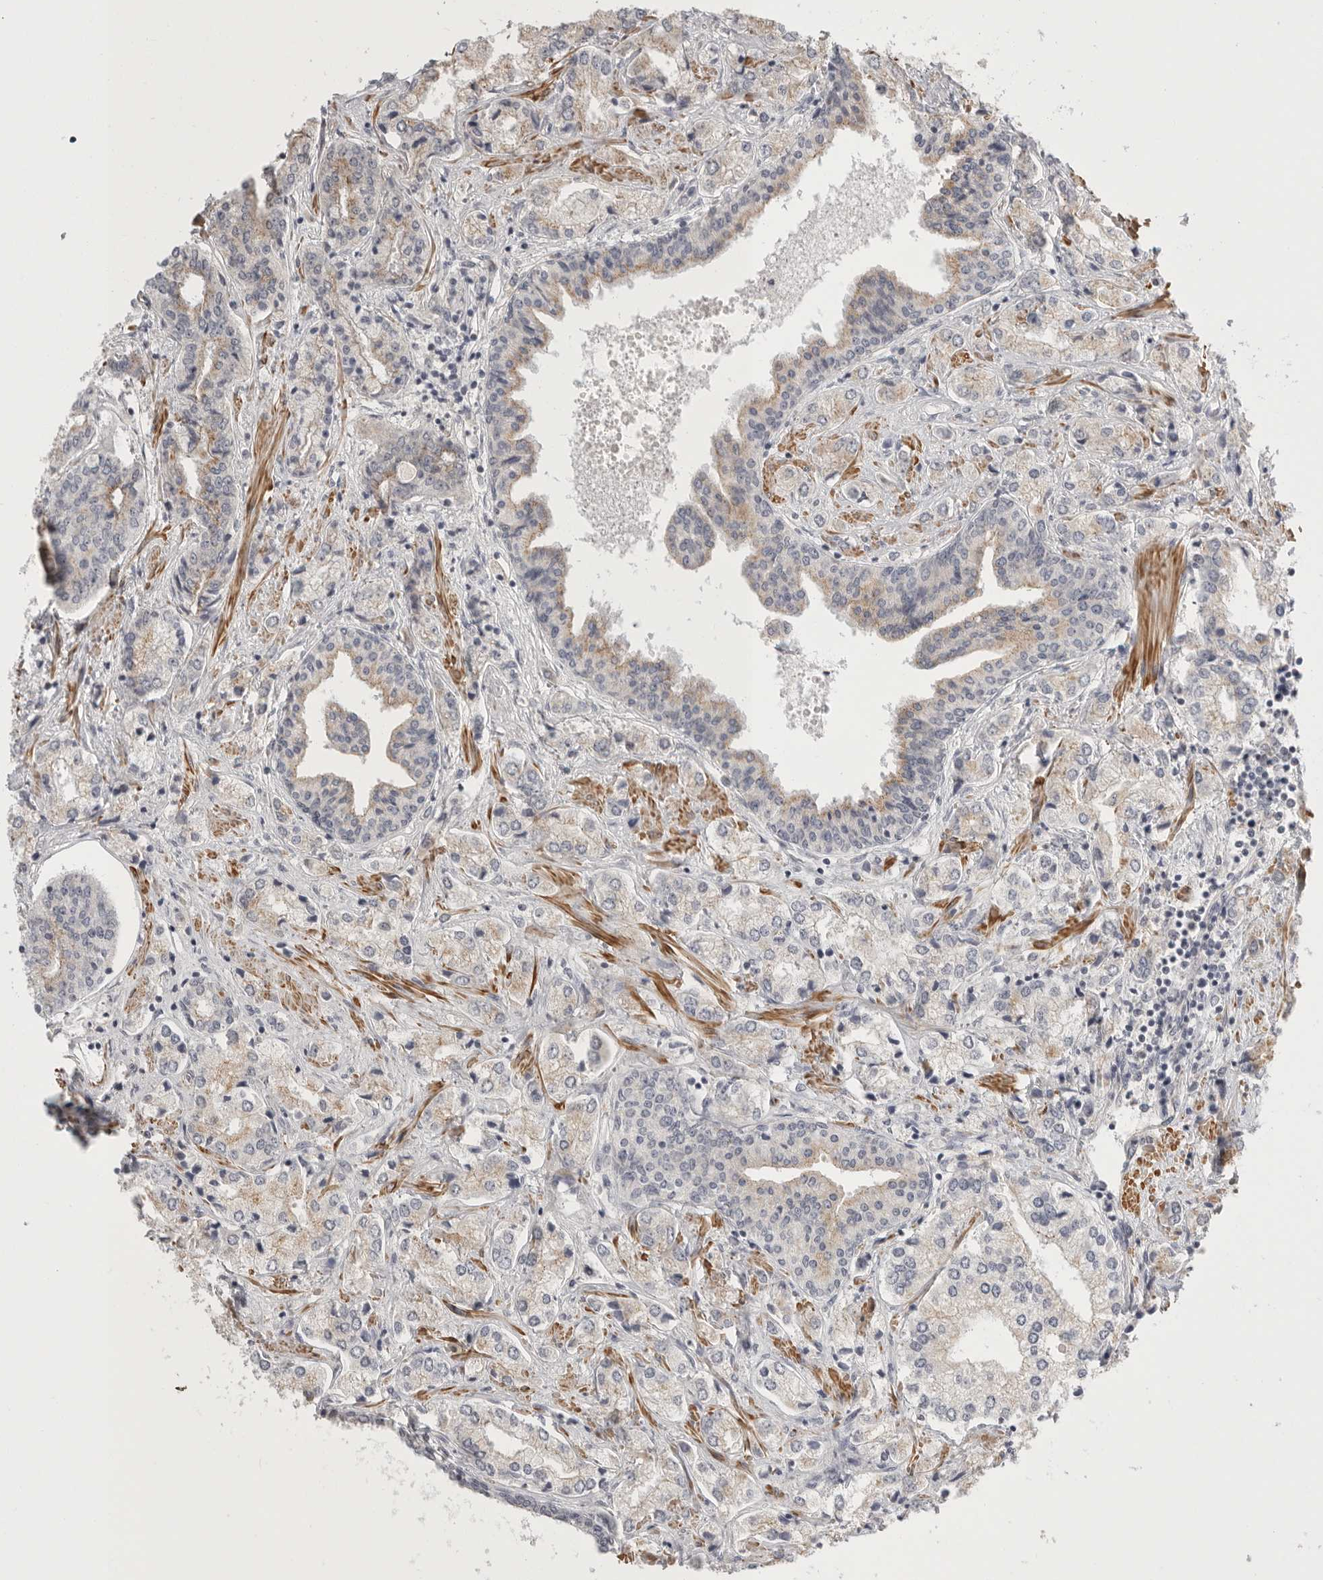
{"staining": {"intensity": "weak", "quantity": "<25%", "location": "cytoplasmic/membranous"}, "tissue": "prostate cancer", "cell_type": "Tumor cells", "image_type": "cancer", "snomed": [{"axis": "morphology", "description": "Adenocarcinoma, High grade"}, {"axis": "topography", "description": "Prostate"}], "caption": "Tumor cells show no significant expression in prostate adenocarcinoma (high-grade).", "gene": "STAB2", "patient": {"sex": "male", "age": 66}}